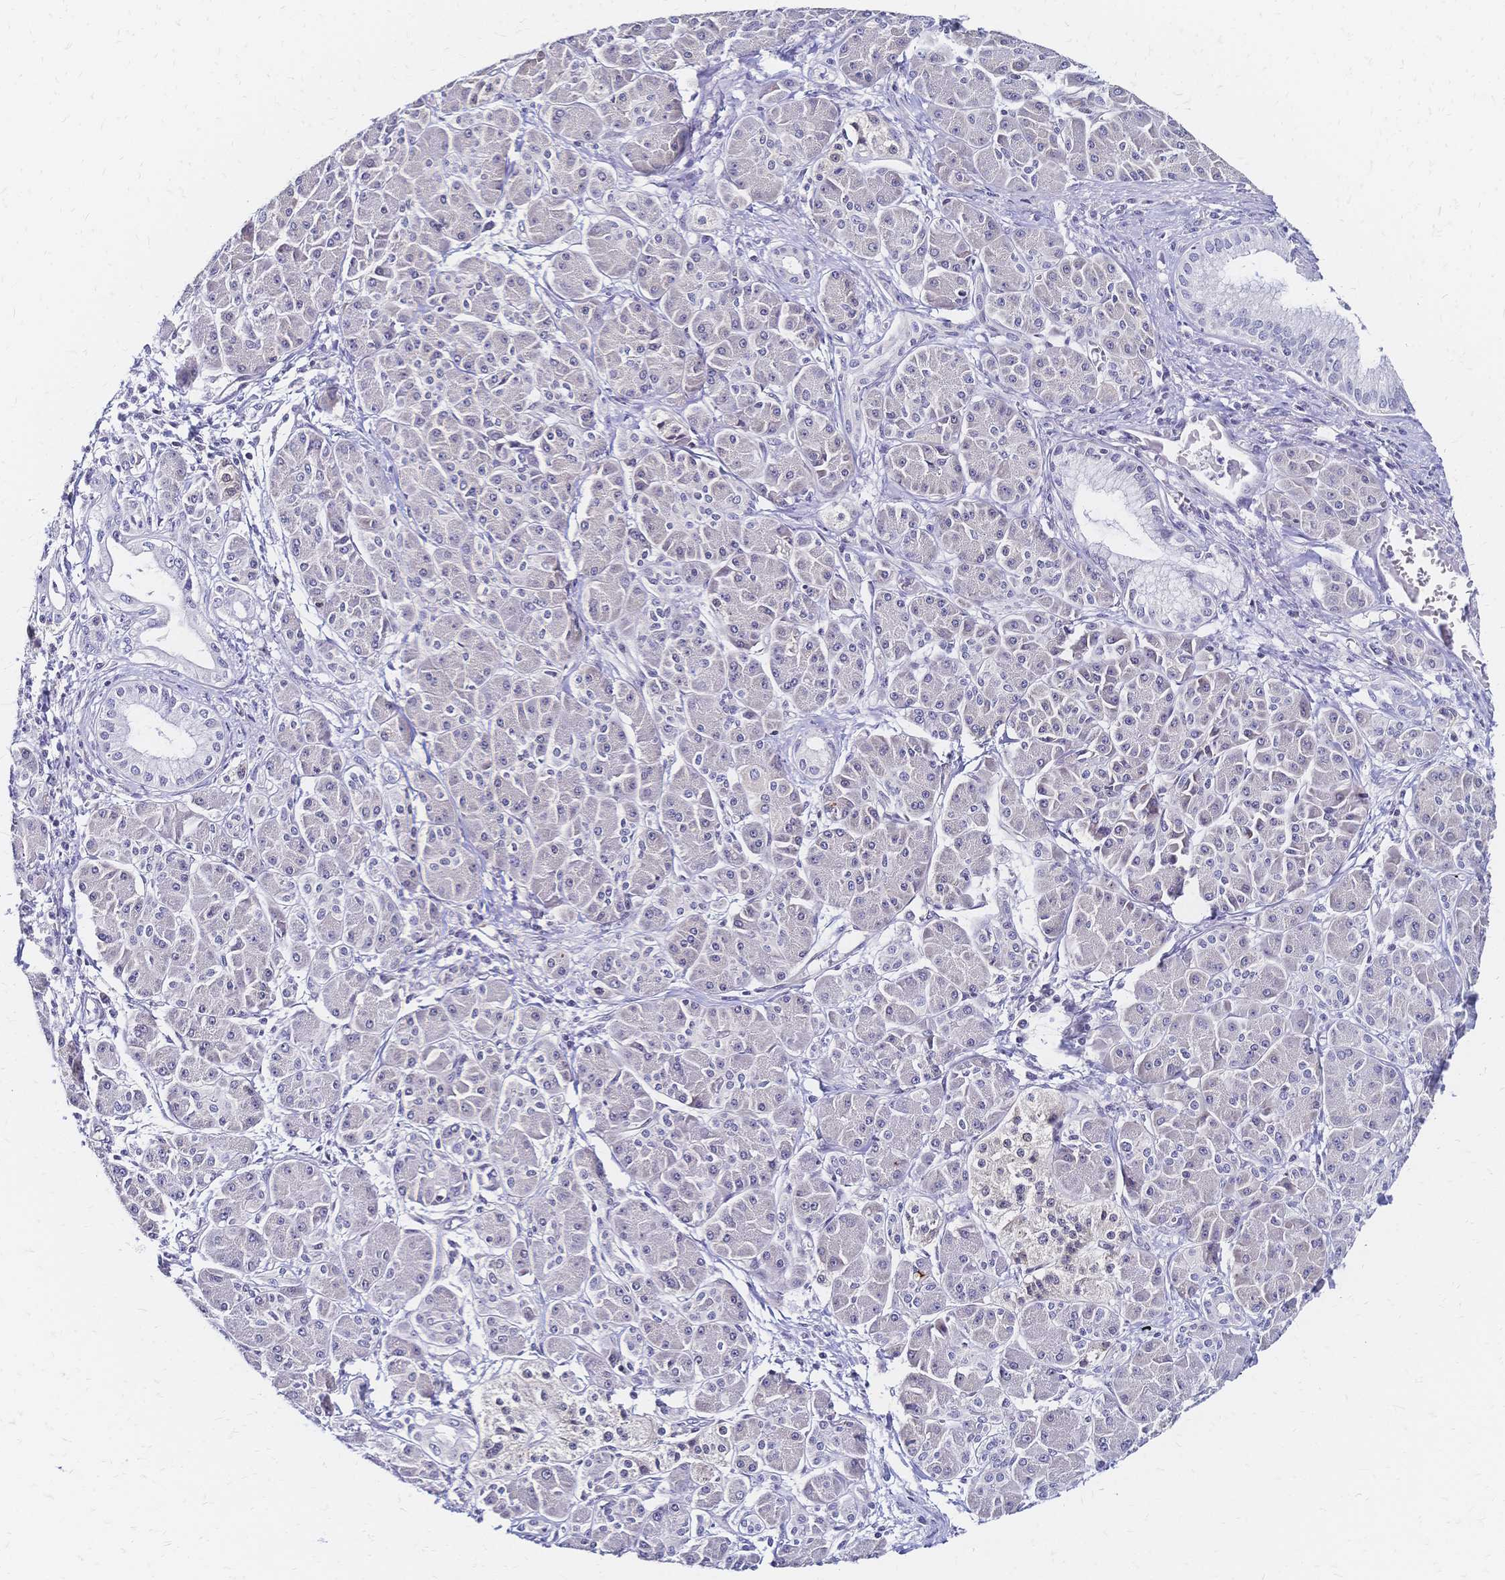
{"staining": {"intensity": "negative", "quantity": "none", "location": "none"}, "tissue": "pancreatic cancer", "cell_type": "Tumor cells", "image_type": "cancer", "snomed": [{"axis": "morphology", "description": "Adenocarcinoma, NOS"}, {"axis": "topography", "description": "Pancreas"}], "caption": "A high-resolution image shows immunohistochemistry (IHC) staining of pancreatic cancer (adenocarcinoma), which exhibits no significant positivity in tumor cells.", "gene": "CBX7", "patient": {"sex": "male", "age": 70}}